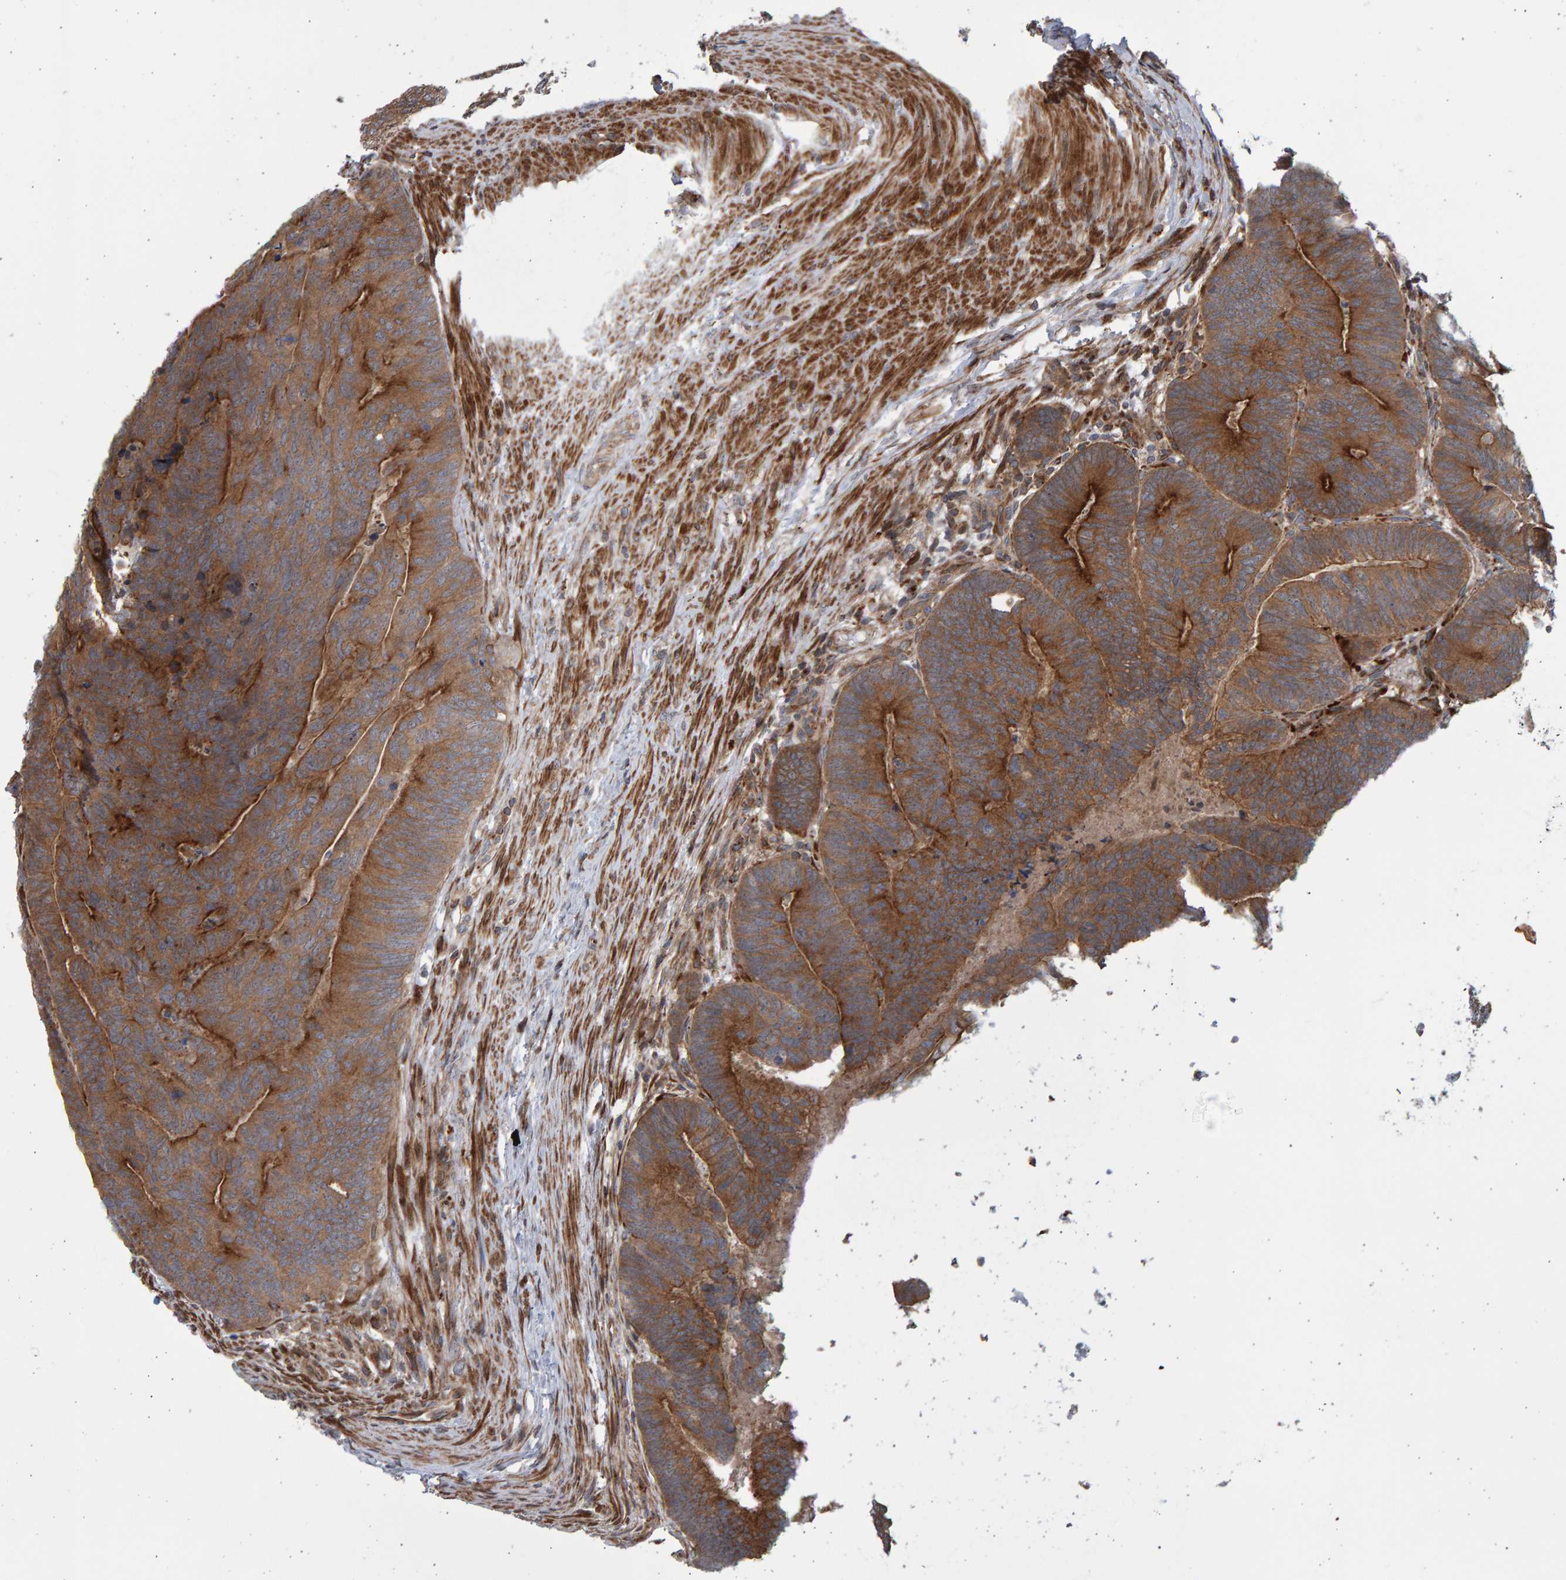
{"staining": {"intensity": "moderate", "quantity": ">75%", "location": "cytoplasmic/membranous"}, "tissue": "colorectal cancer", "cell_type": "Tumor cells", "image_type": "cancer", "snomed": [{"axis": "morphology", "description": "Adenocarcinoma, NOS"}, {"axis": "topography", "description": "Colon"}], "caption": "Immunohistochemical staining of colorectal cancer displays moderate cytoplasmic/membranous protein expression in about >75% of tumor cells.", "gene": "LRBA", "patient": {"sex": "female", "age": 67}}